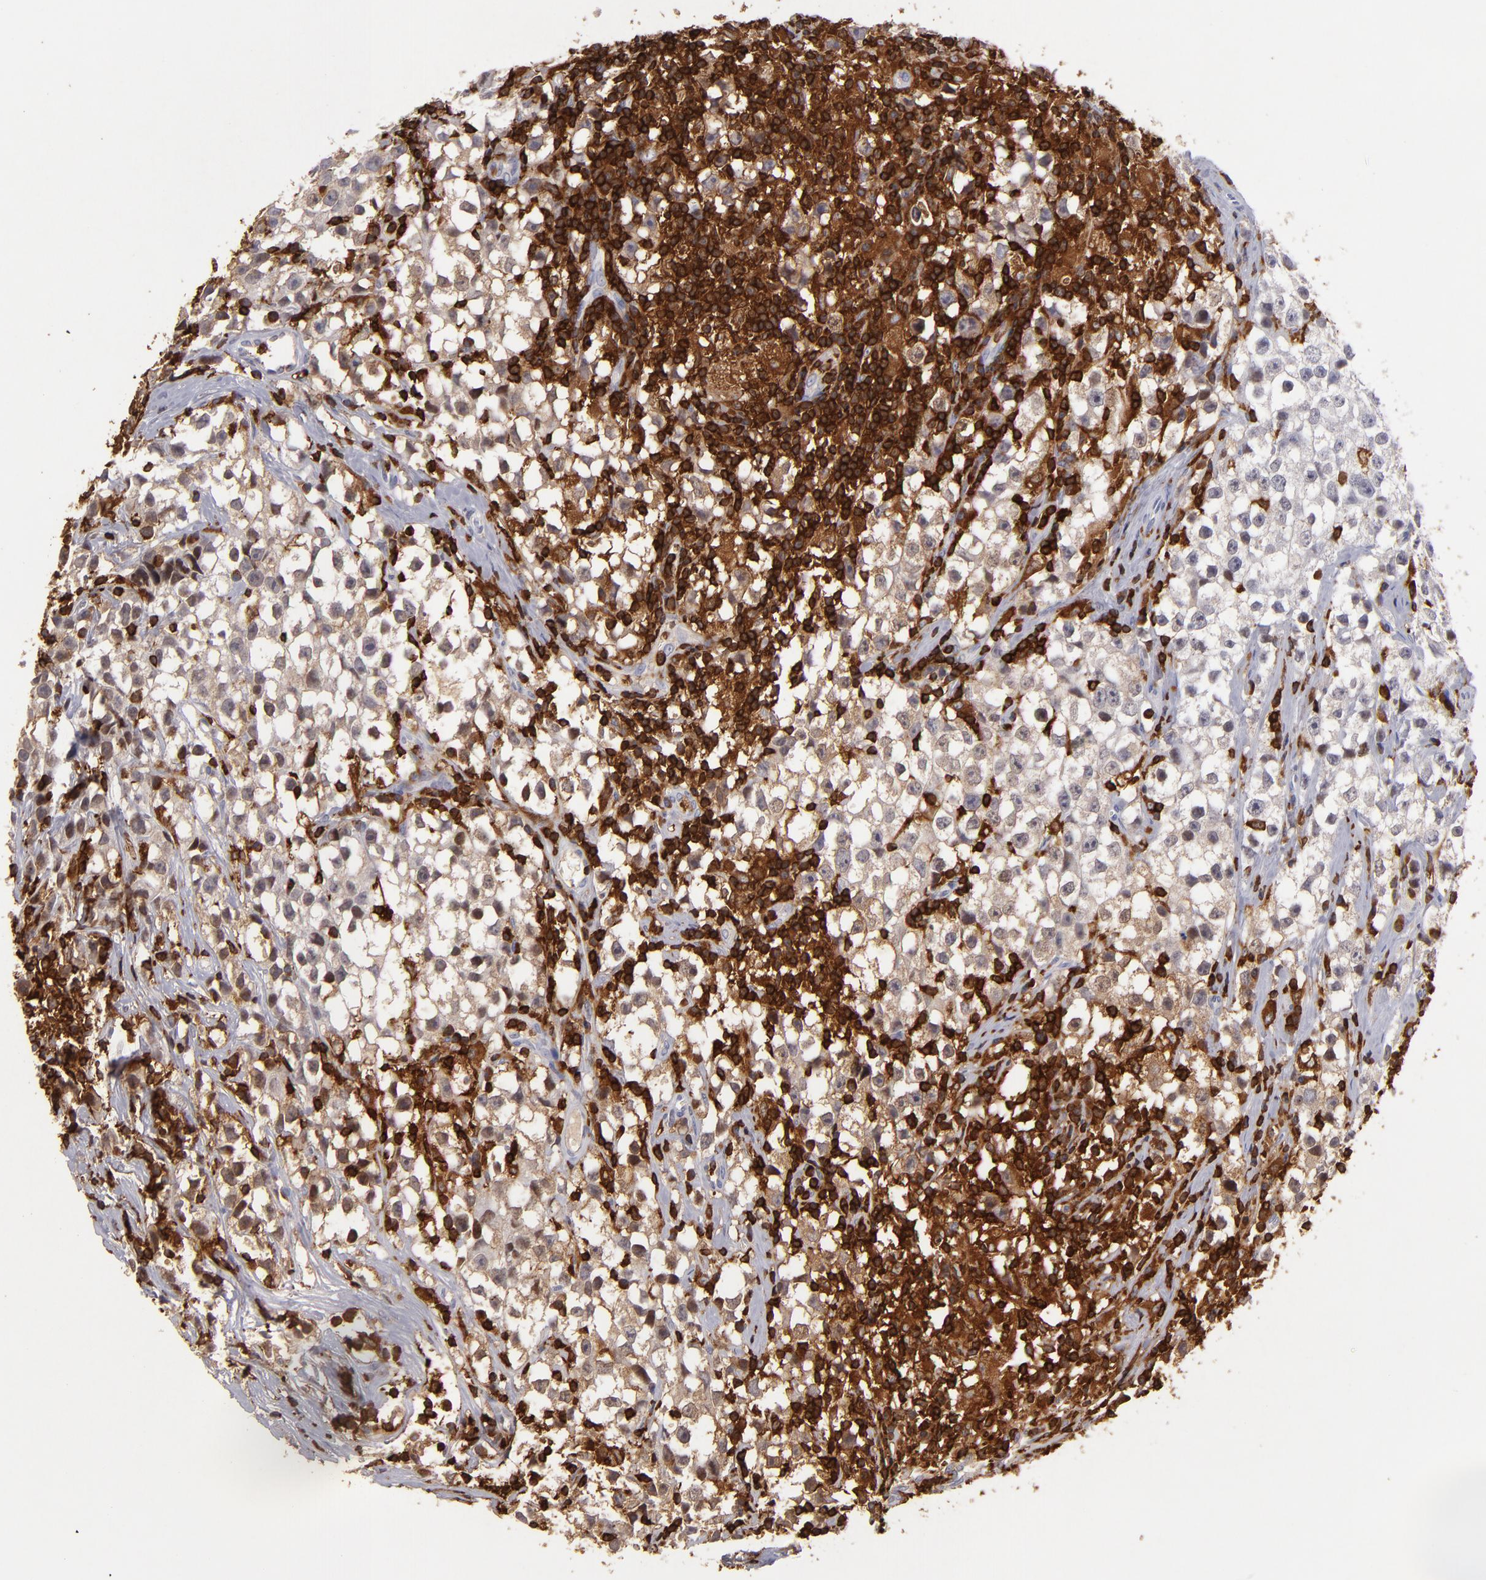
{"staining": {"intensity": "weak", "quantity": ">75%", "location": "cytoplasmic/membranous"}, "tissue": "testis cancer", "cell_type": "Tumor cells", "image_type": "cancer", "snomed": [{"axis": "morphology", "description": "Seminoma, NOS"}, {"axis": "topography", "description": "Testis"}], "caption": "A low amount of weak cytoplasmic/membranous positivity is present in about >75% of tumor cells in testis cancer tissue.", "gene": "WAS", "patient": {"sex": "male", "age": 35}}